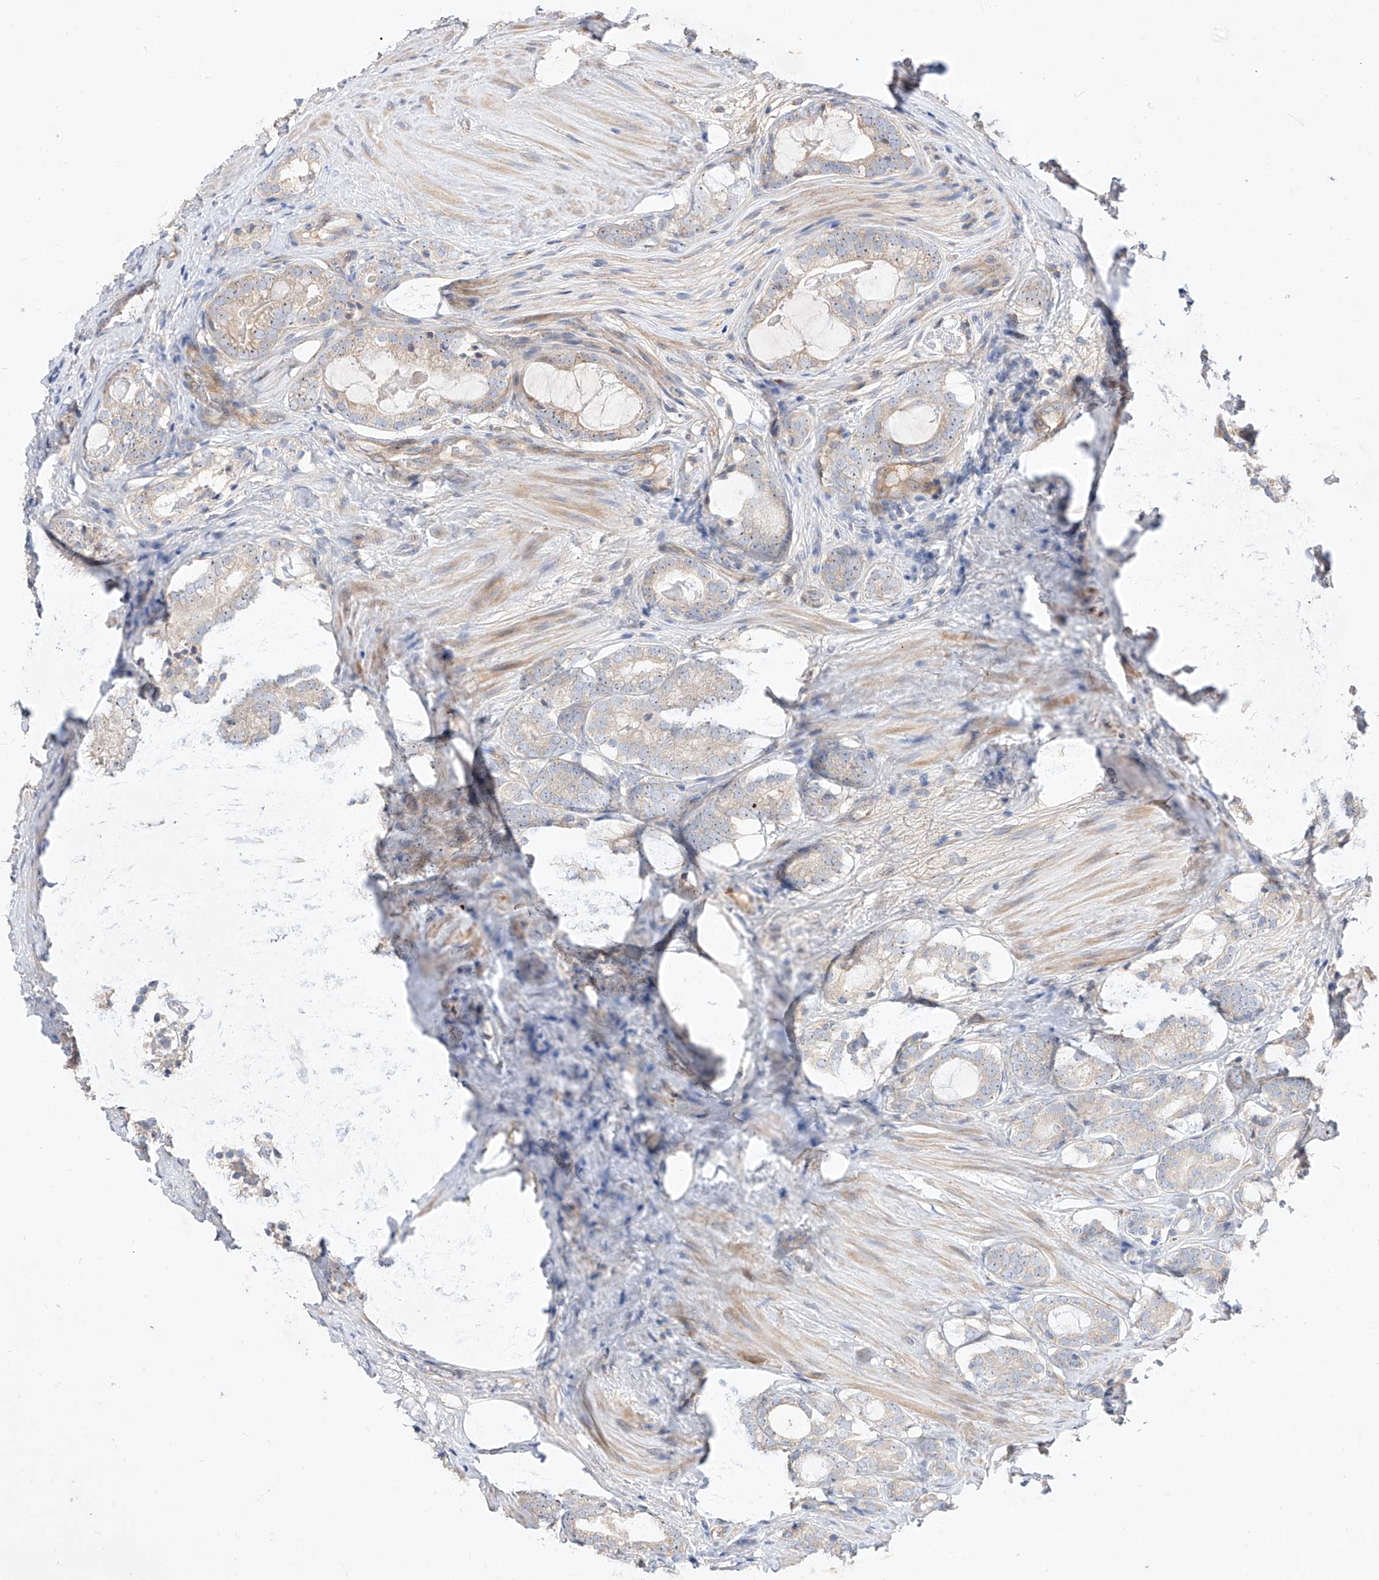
{"staining": {"intensity": "weak", "quantity": "<25%", "location": "cytoplasmic/membranous"}, "tissue": "prostate cancer", "cell_type": "Tumor cells", "image_type": "cancer", "snomed": [{"axis": "morphology", "description": "Adenocarcinoma, High grade"}, {"axis": "topography", "description": "Prostate"}], "caption": "The immunohistochemistry image has no significant expression in tumor cells of prostate adenocarcinoma (high-grade) tissue.", "gene": "DIRAS3", "patient": {"sex": "male", "age": 63}}